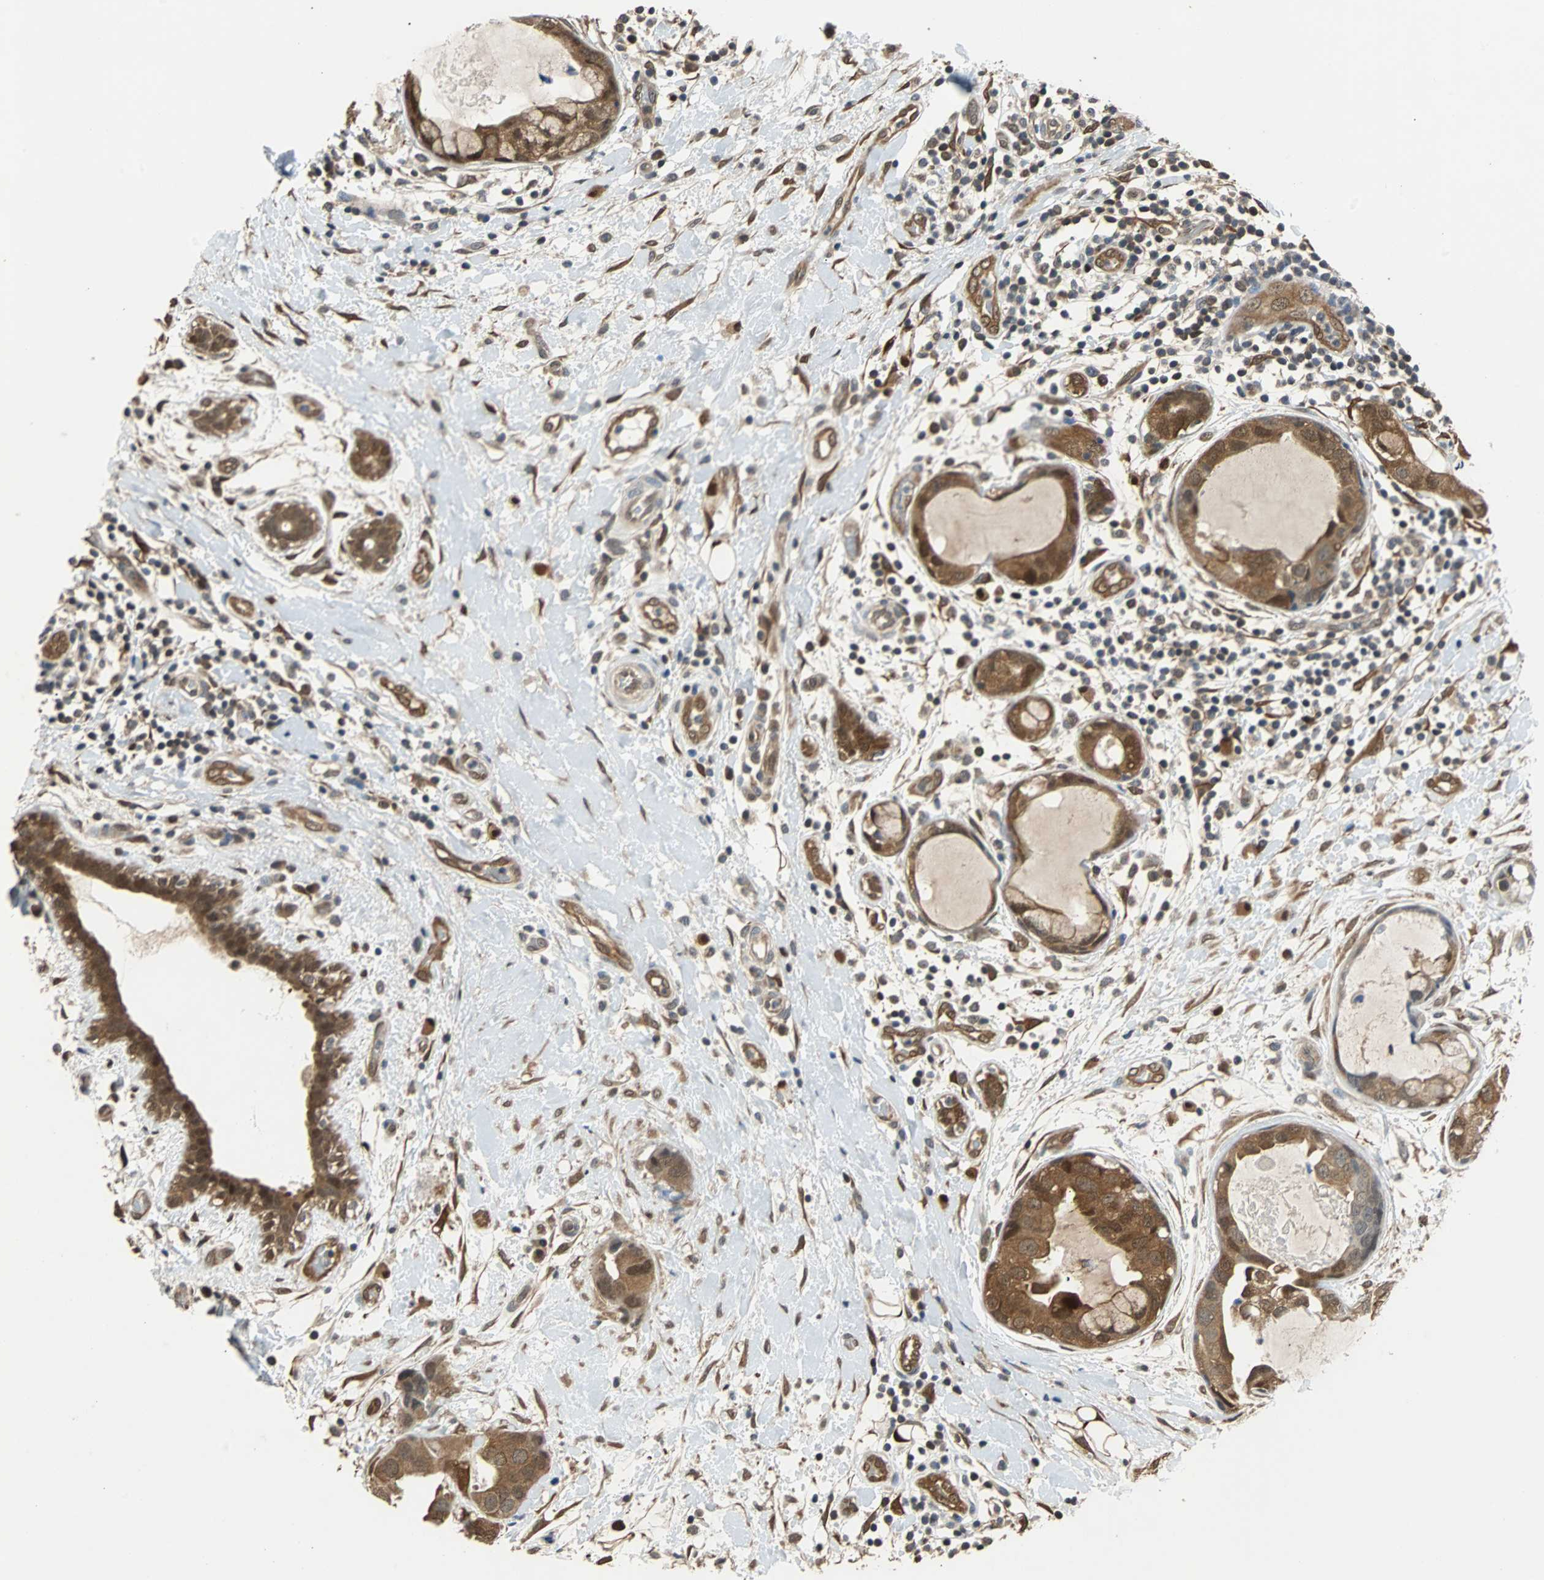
{"staining": {"intensity": "strong", "quantity": ">75%", "location": "cytoplasmic/membranous,nuclear"}, "tissue": "breast cancer", "cell_type": "Tumor cells", "image_type": "cancer", "snomed": [{"axis": "morphology", "description": "Duct carcinoma"}, {"axis": "topography", "description": "Breast"}], "caption": "Strong cytoplasmic/membranous and nuclear staining is appreciated in approximately >75% of tumor cells in breast cancer (infiltrating ductal carcinoma).", "gene": "PRDX6", "patient": {"sex": "female", "age": 40}}